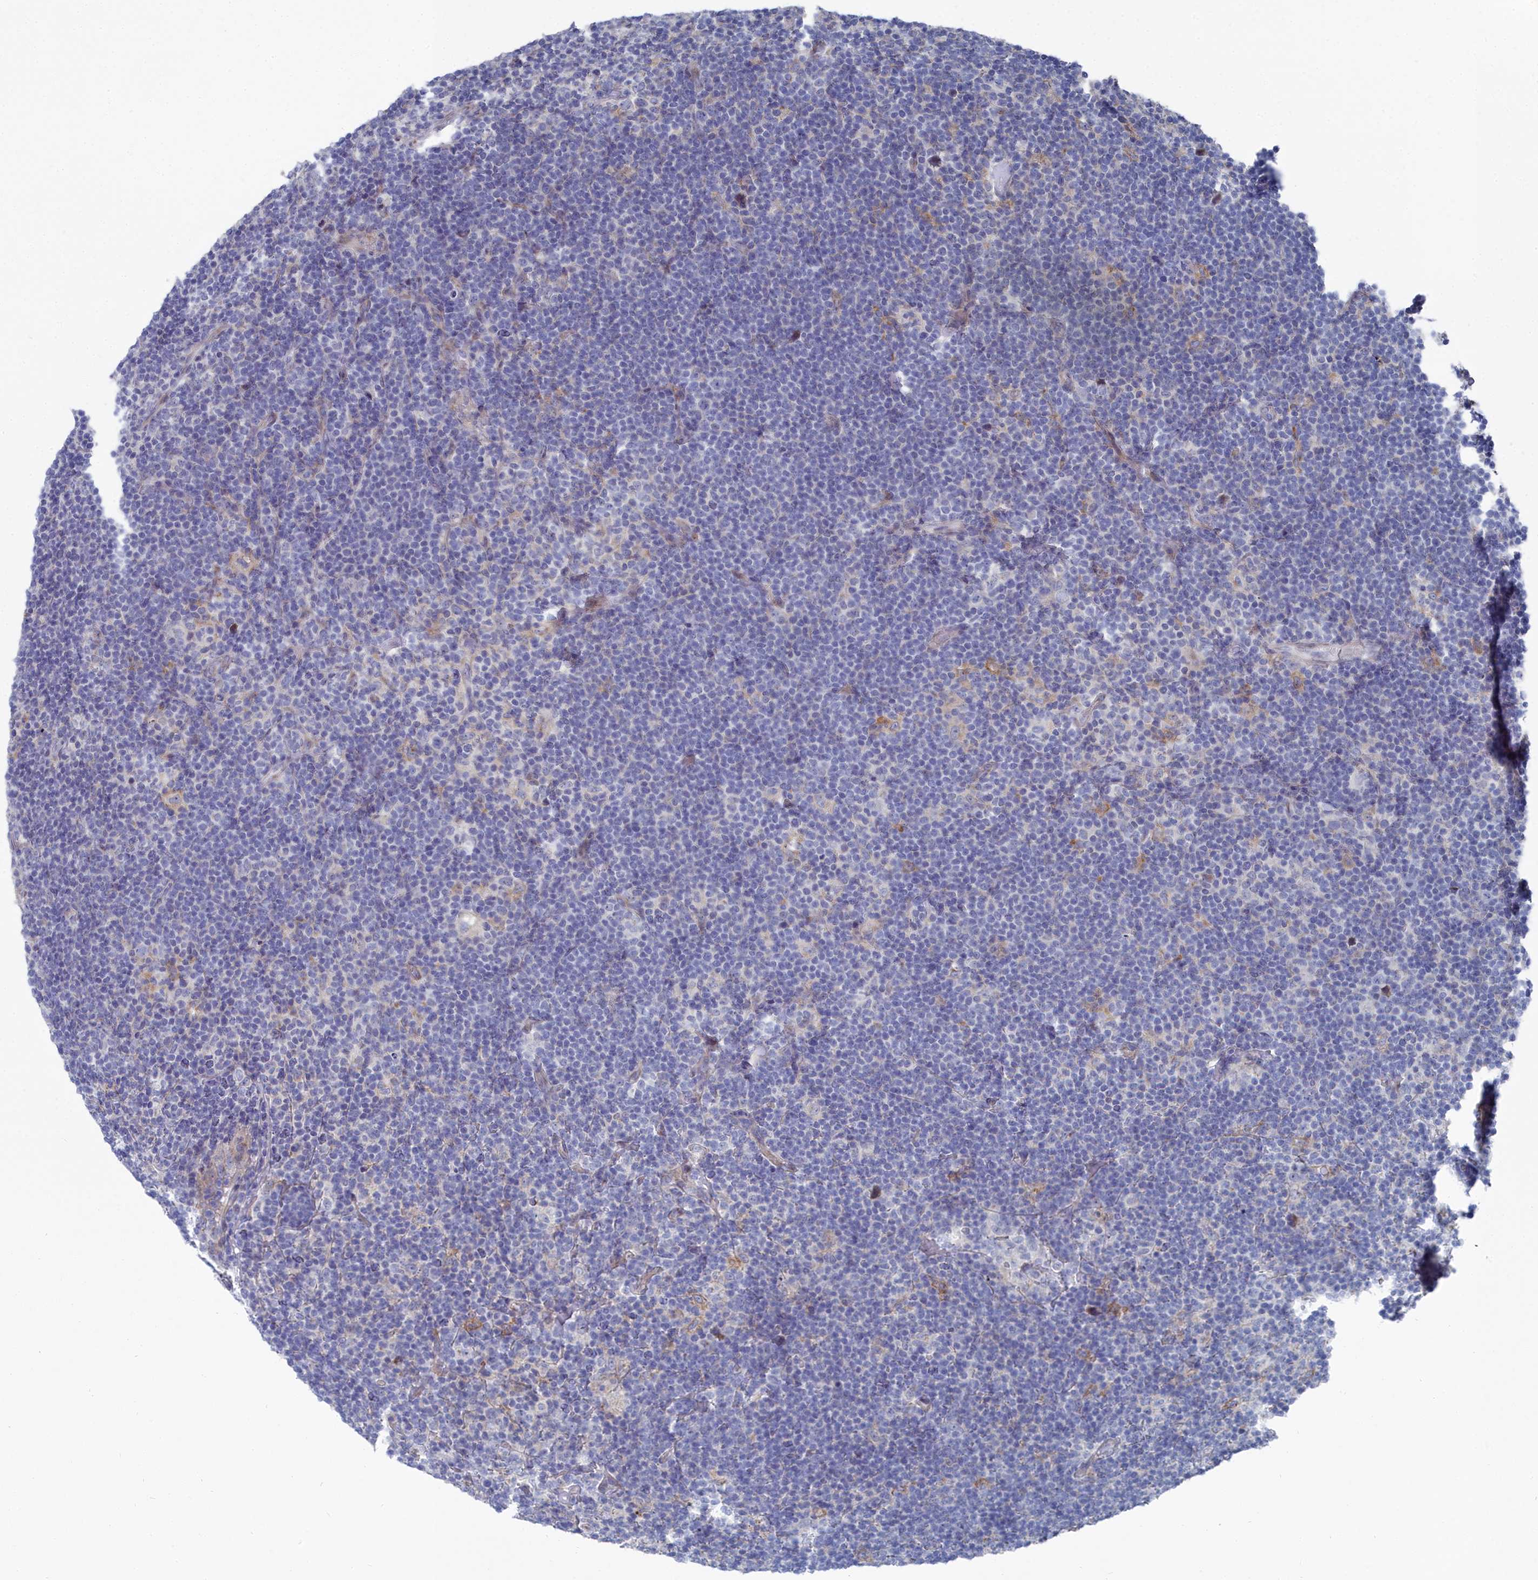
{"staining": {"intensity": "negative", "quantity": "none", "location": "none"}, "tissue": "lymphoma", "cell_type": "Tumor cells", "image_type": "cancer", "snomed": [{"axis": "morphology", "description": "Hodgkin's disease, NOS"}, {"axis": "topography", "description": "Lymph node"}], "caption": "Immunohistochemistry photomicrograph of neoplastic tissue: human lymphoma stained with DAB (3,3'-diaminobenzidine) displays no significant protein positivity in tumor cells. (Stains: DAB immunohistochemistry (IHC) with hematoxylin counter stain, Microscopy: brightfield microscopy at high magnification).", "gene": "SHISAL2A", "patient": {"sex": "female", "age": 57}}